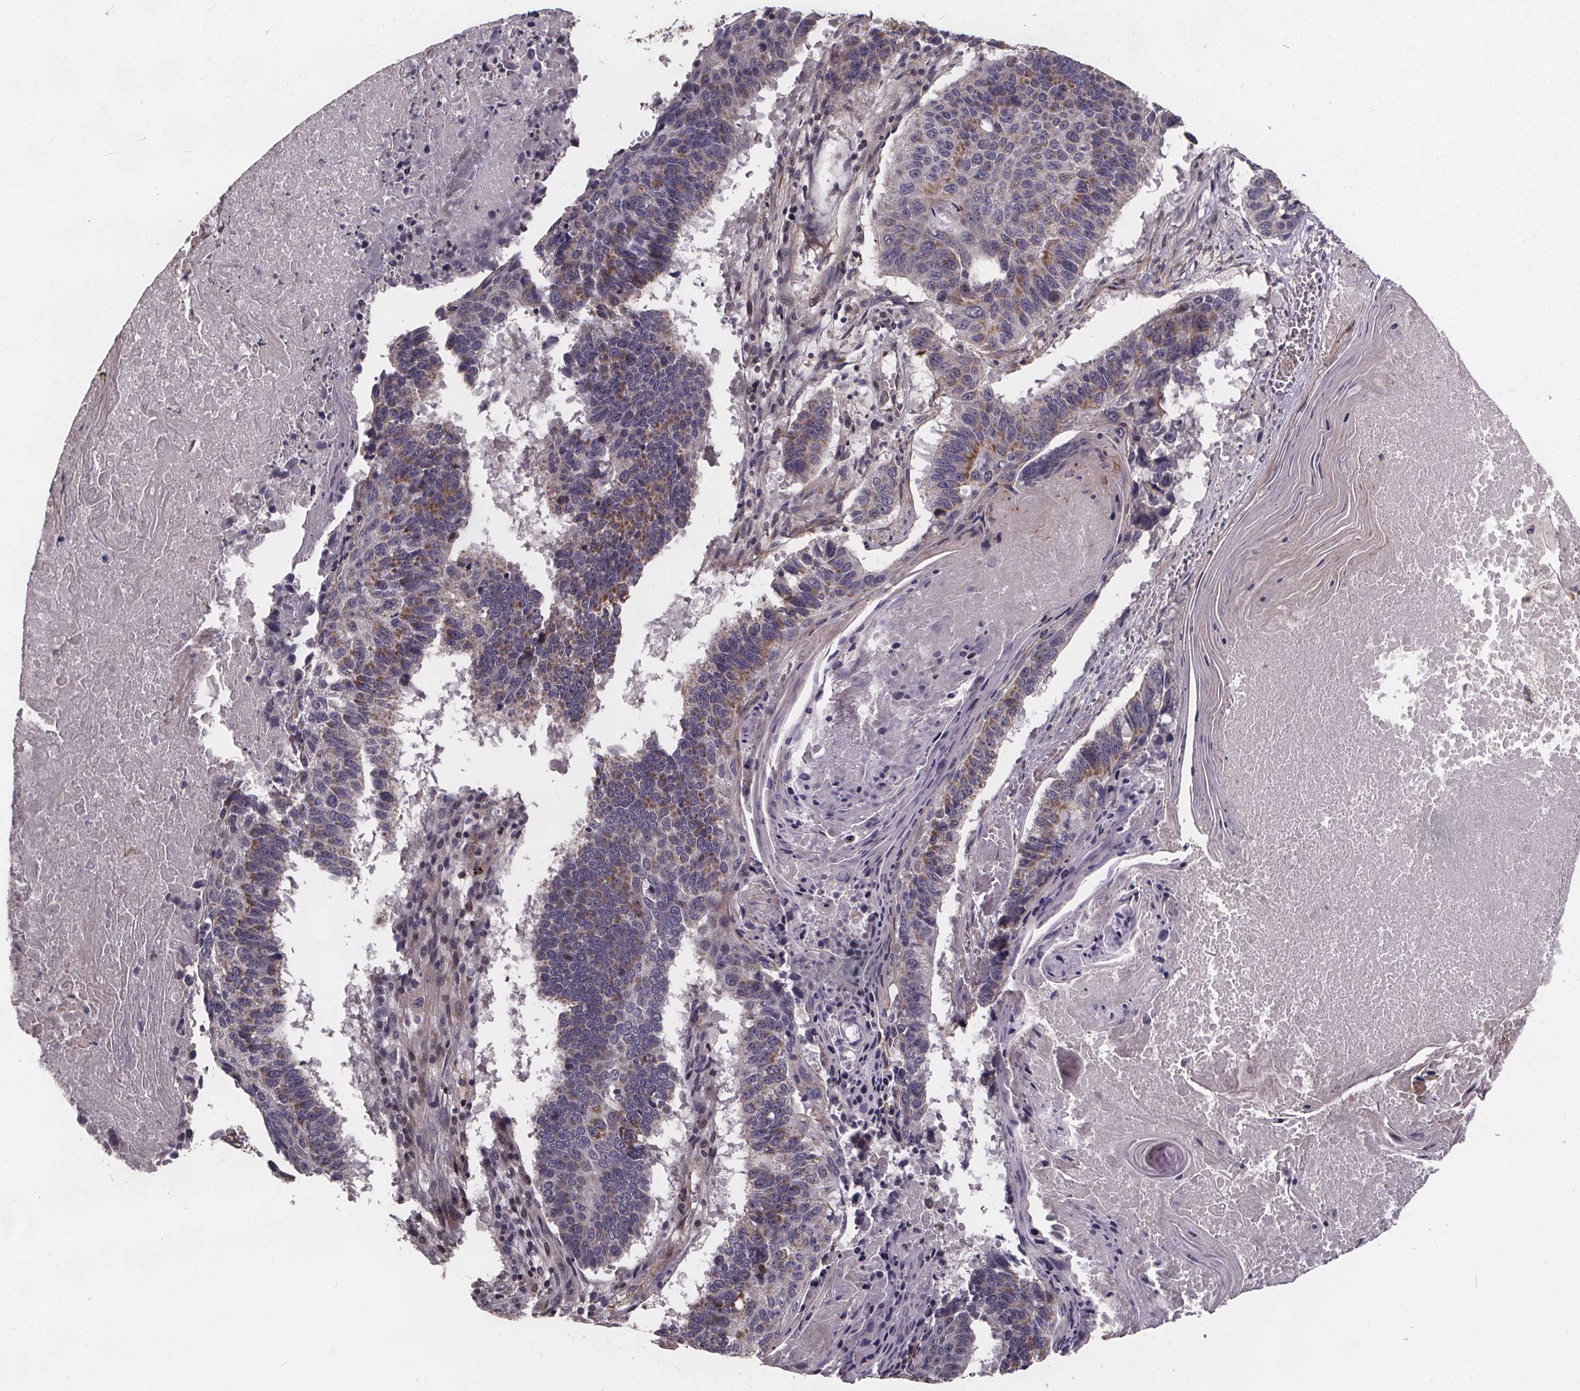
{"staining": {"intensity": "moderate", "quantity": "<25%", "location": "cytoplasmic/membranous"}, "tissue": "lung cancer", "cell_type": "Tumor cells", "image_type": "cancer", "snomed": [{"axis": "morphology", "description": "Squamous cell carcinoma, NOS"}, {"axis": "topography", "description": "Lung"}], "caption": "High-power microscopy captured an immunohistochemistry (IHC) micrograph of squamous cell carcinoma (lung), revealing moderate cytoplasmic/membranous expression in approximately <25% of tumor cells.", "gene": "YME1L1", "patient": {"sex": "male", "age": 73}}